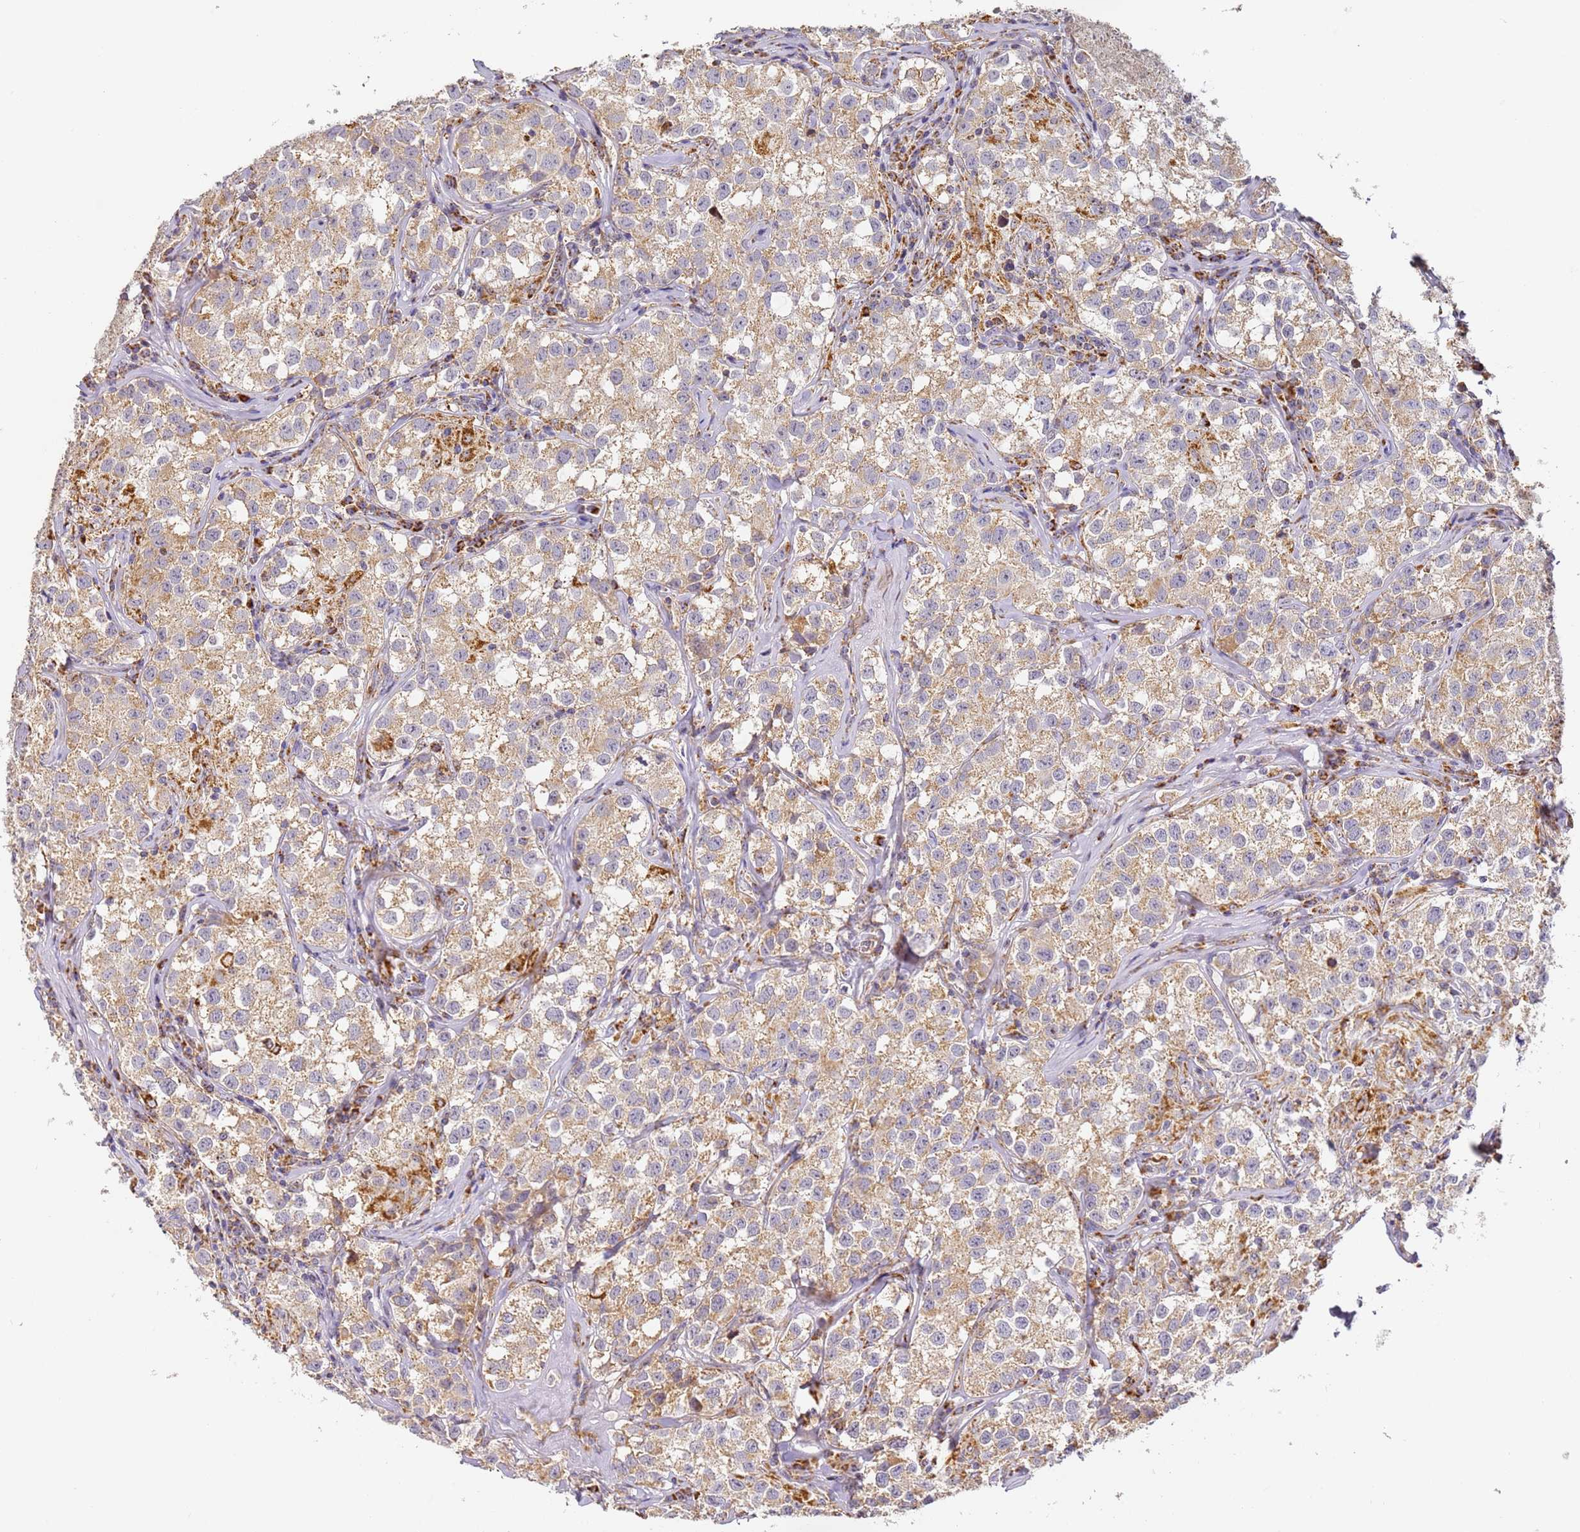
{"staining": {"intensity": "weak", "quantity": ">75%", "location": "cytoplasmic/membranous"}, "tissue": "testis cancer", "cell_type": "Tumor cells", "image_type": "cancer", "snomed": [{"axis": "morphology", "description": "Seminoma, NOS"}, {"axis": "morphology", "description": "Carcinoma, Embryonal, NOS"}, {"axis": "topography", "description": "Testis"}], "caption": "There is low levels of weak cytoplasmic/membranous positivity in tumor cells of testis cancer, as demonstrated by immunohistochemical staining (brown color).", "gene": "FRG2C", "patient": {"sex": "male", "age": 43}}